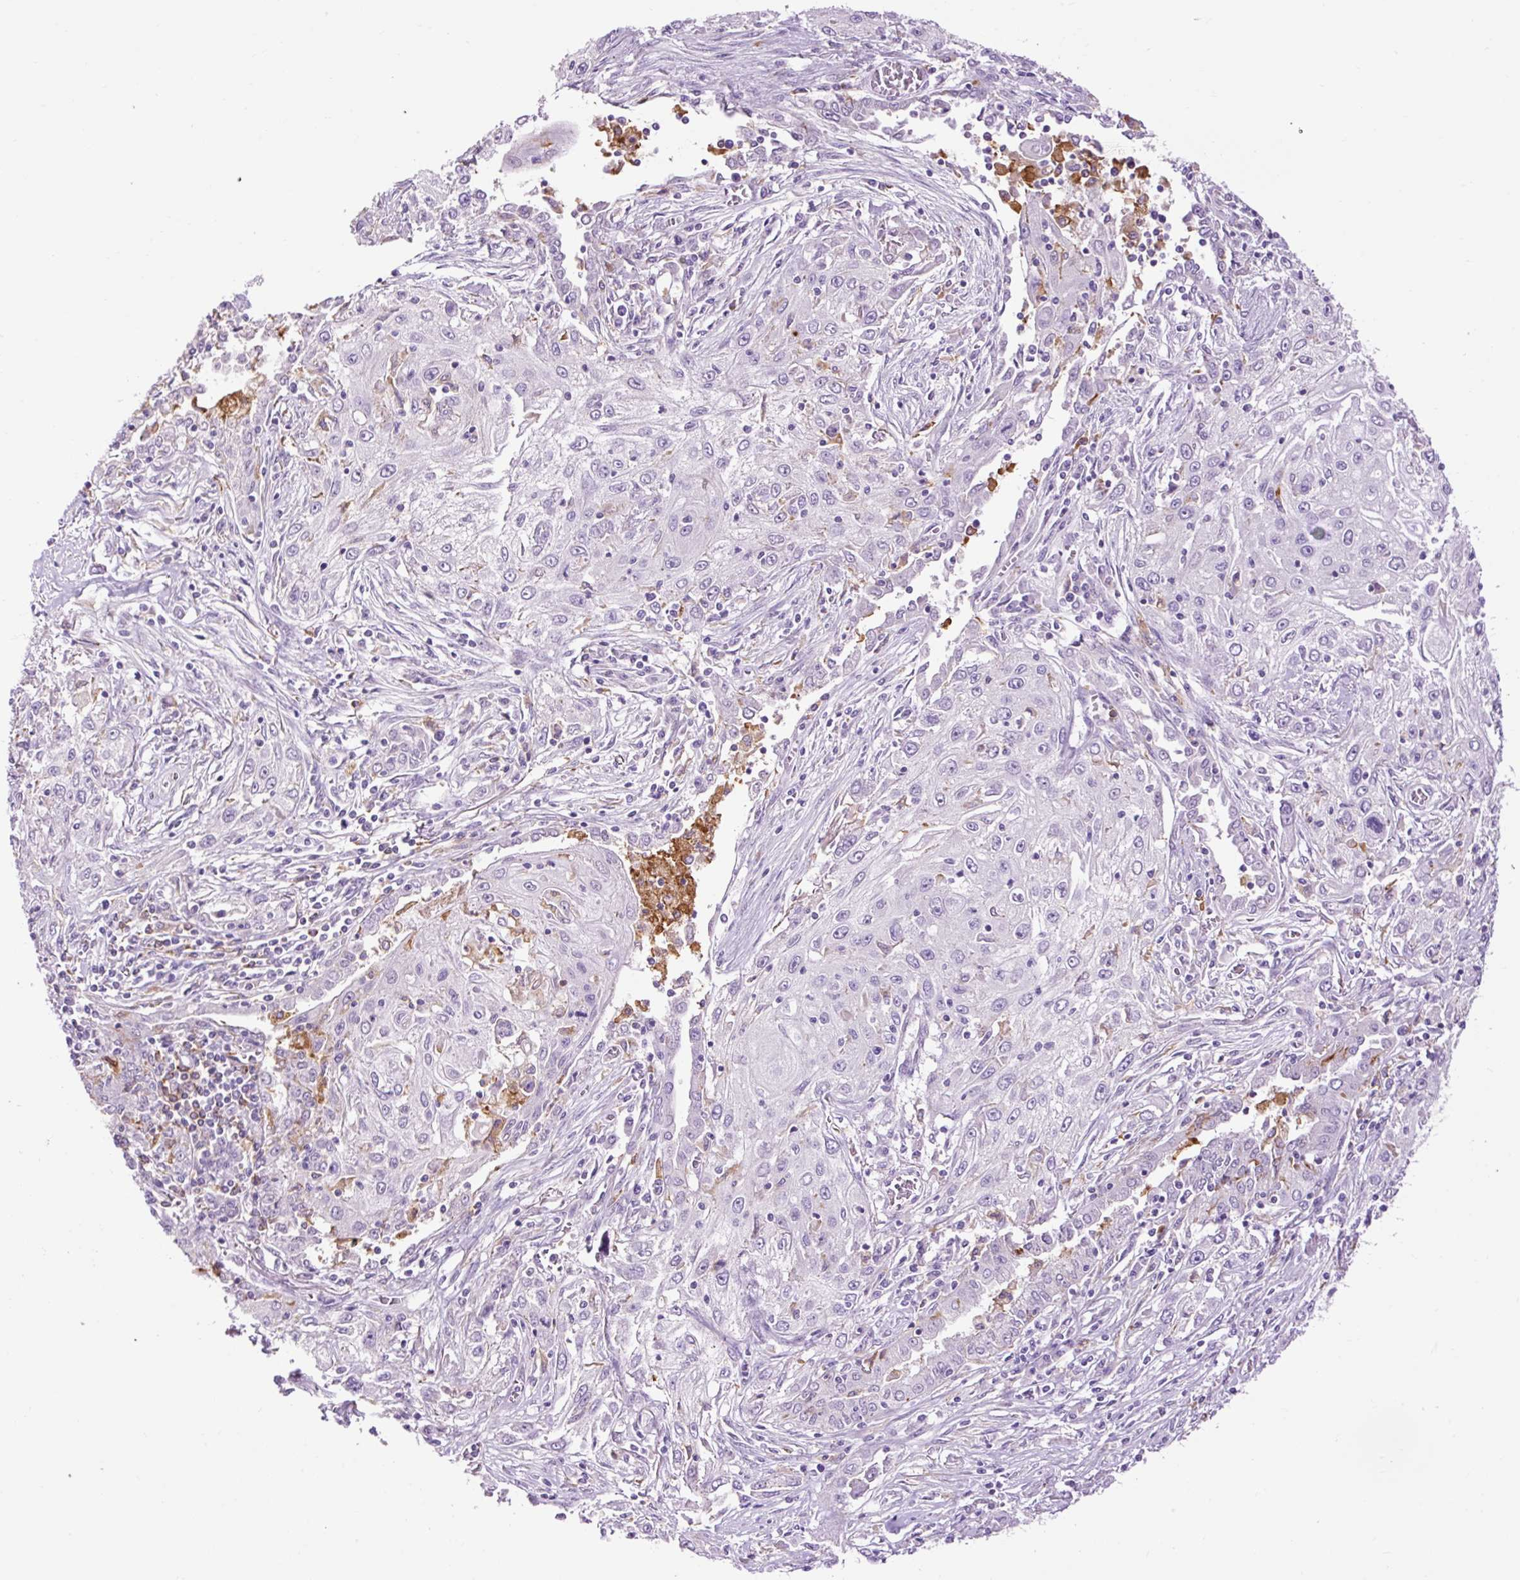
{"staining": {"intensity": "negative", "quantity": "none", "location": "none"}, "tissue": "lung cancer", "cell_type": "Tumor cells", "image_type": "cancer", "snomed": [{"axis": "morphology", "description": "Squamous cell carcinoma, NOS"}, {"axis": "topography", "description": "Lung"}], "caption": "Immunohistochemical staining of lung squamous cell carcinoma displays no significant positivity in tumor cells.", "gene": "LY86", "patient": {"sex": "female", "age": 69}}